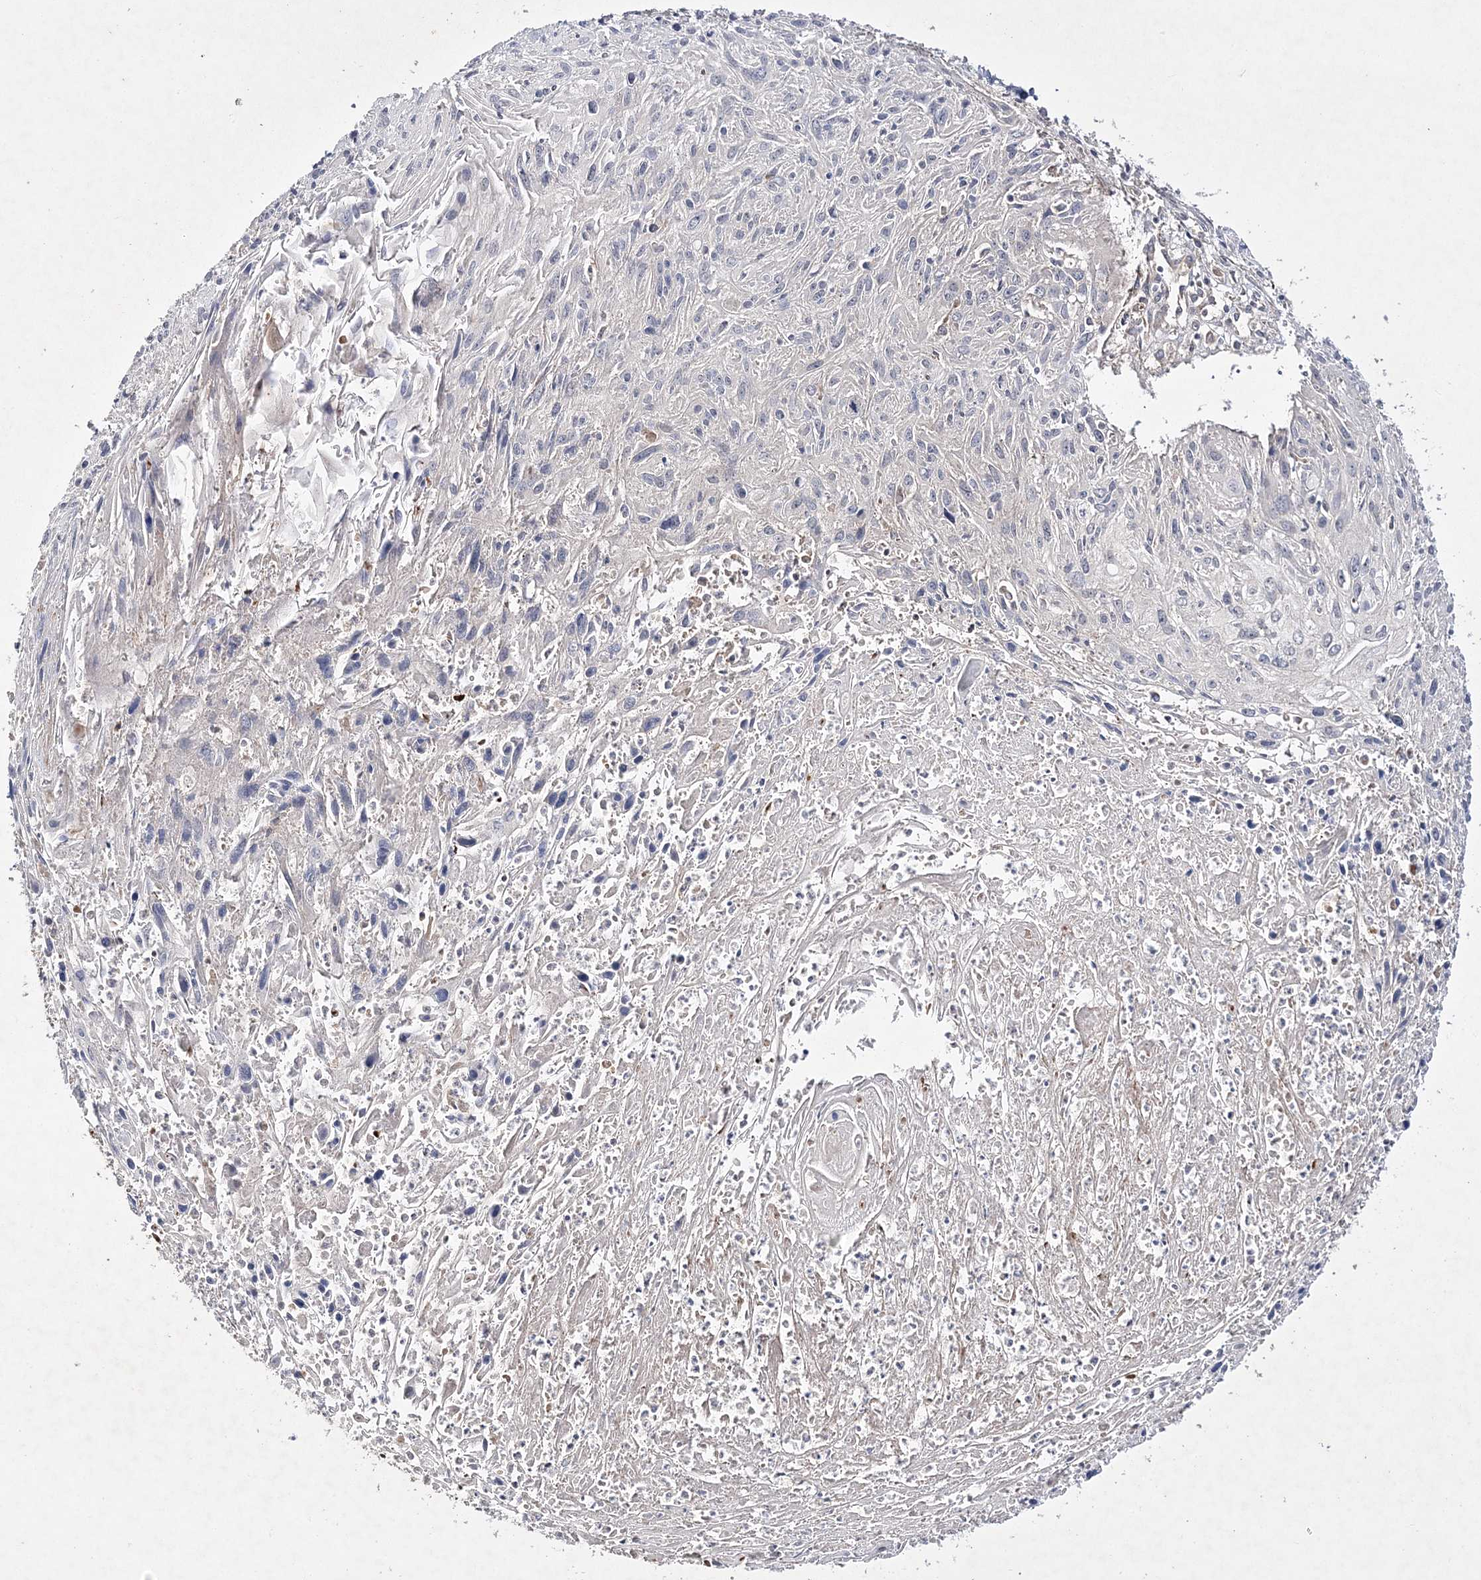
{"staining": {"intensity": "negative", "quantity": "none", "location": "none"}, "tissue": "cervical cancer", "cell_type": "Tumor cells", "image_type": "cancer", "snomed": [{"axis": "morphology", "description": "Squamous cell carcinoma, NOS"}, {"axis": "topography", "description": "Cervix"}], "caption": "DAB immunohistochemical staining of human squamous cell carcinoma (cervical) exhibits no significant expression in tumor cells.", "gene": "TMEM9B", "patient": {"sex": "female", "age": 51}}